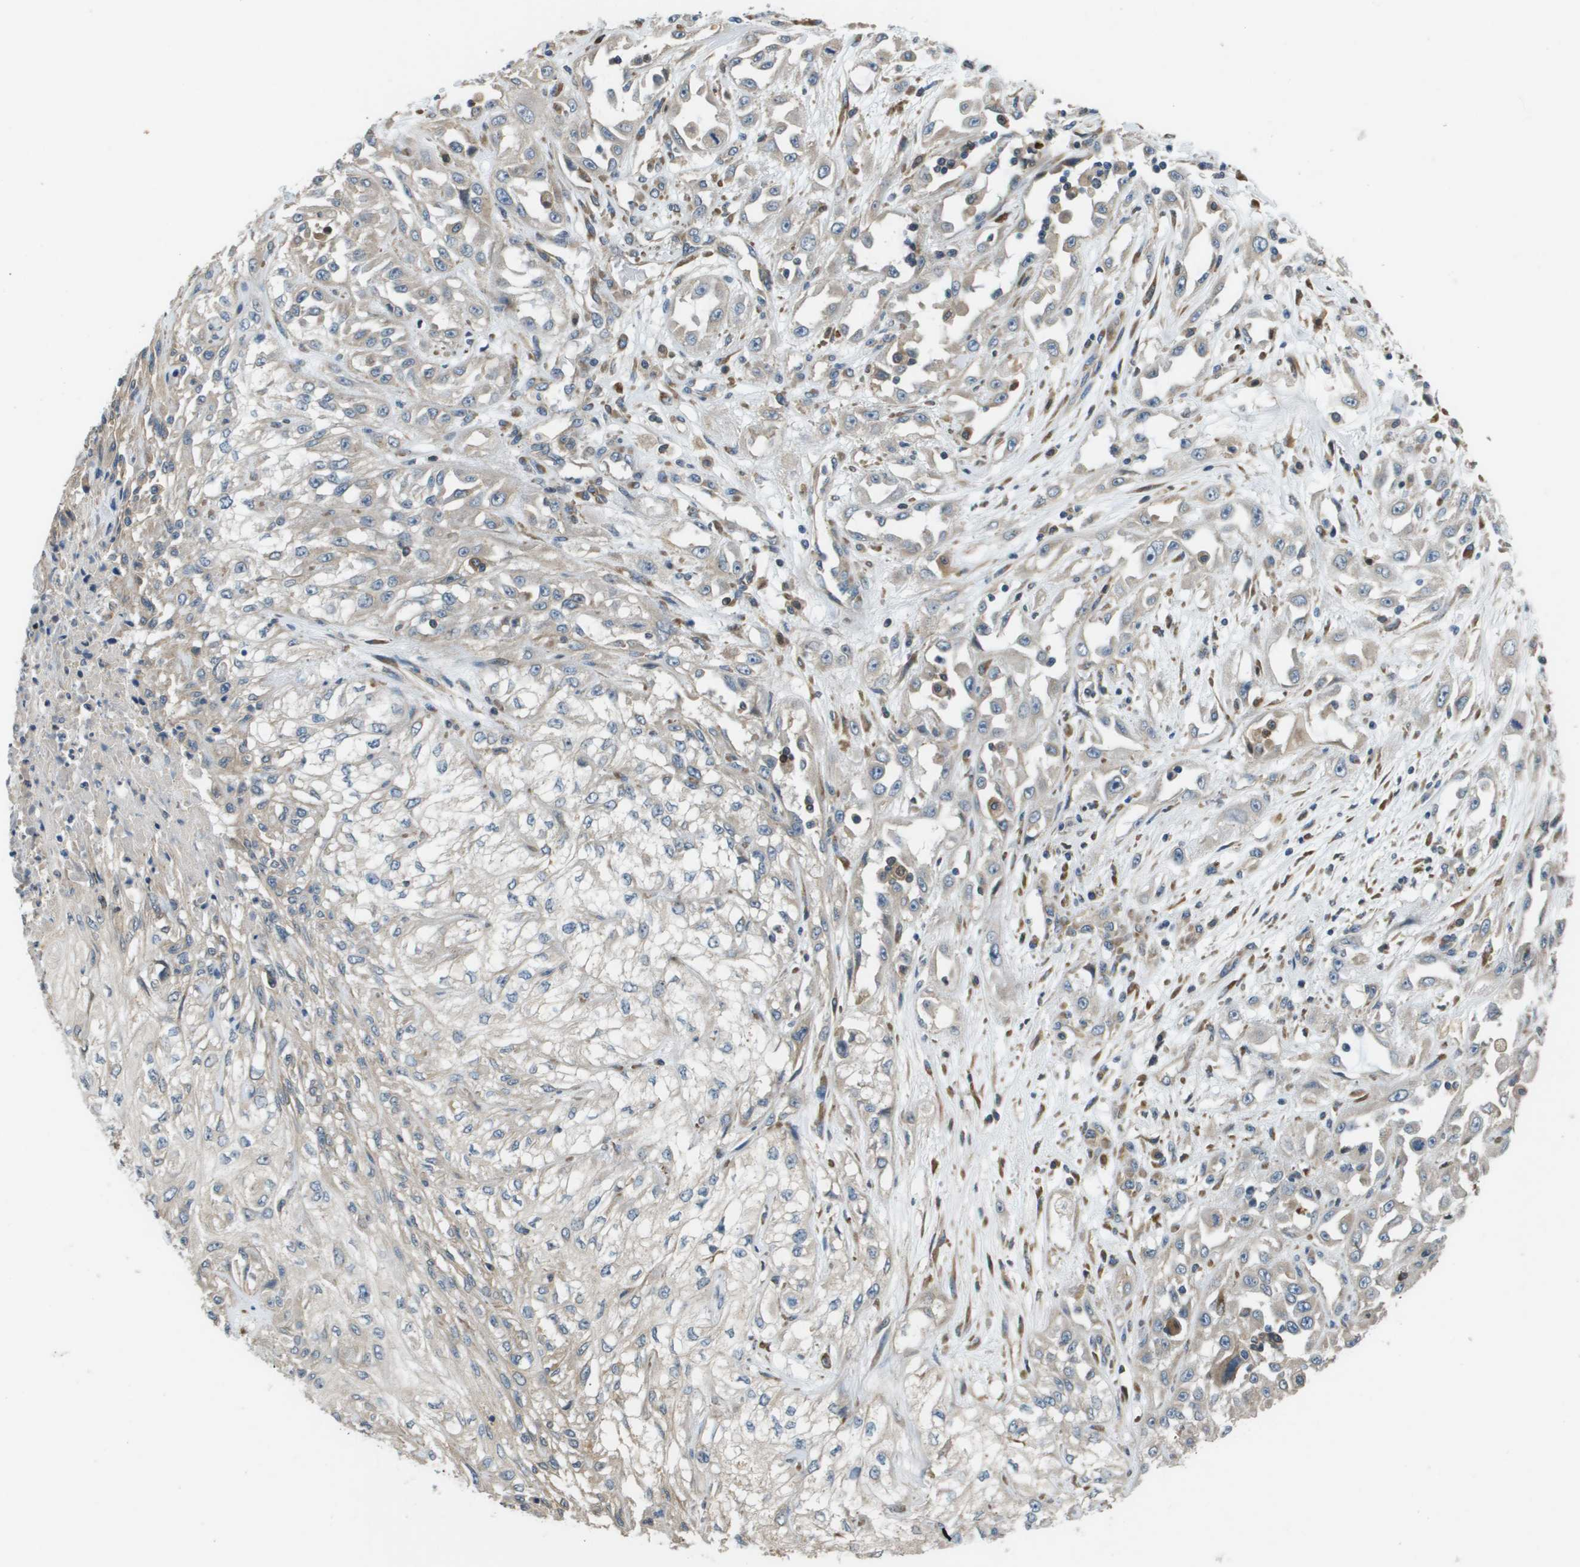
{"staining": {"intensity": "negative", "quantity": "none", "location": "none"}, "tissue": "skin cancer", "cell_type": "Tumor cells", "image_type": "cancer", "snomed": [{"axis": "morphology", "description": "Squamous cell carcinoma, NOS"}, {"axis": "morphology", "description": "Squamous cell carcinoma, metastatic, NOS"}, {"axis": "topography", "description": "Skin"}, {"axis": "topography", "description": "Lymph node"}], "caption": "Skin metastatic squamous cell carcinoma was stained to show a protein in brown. There is no significant expression in tumor cells.", "gene": "SAMSN1", "patient": {"sex": "male", "age": 75}}